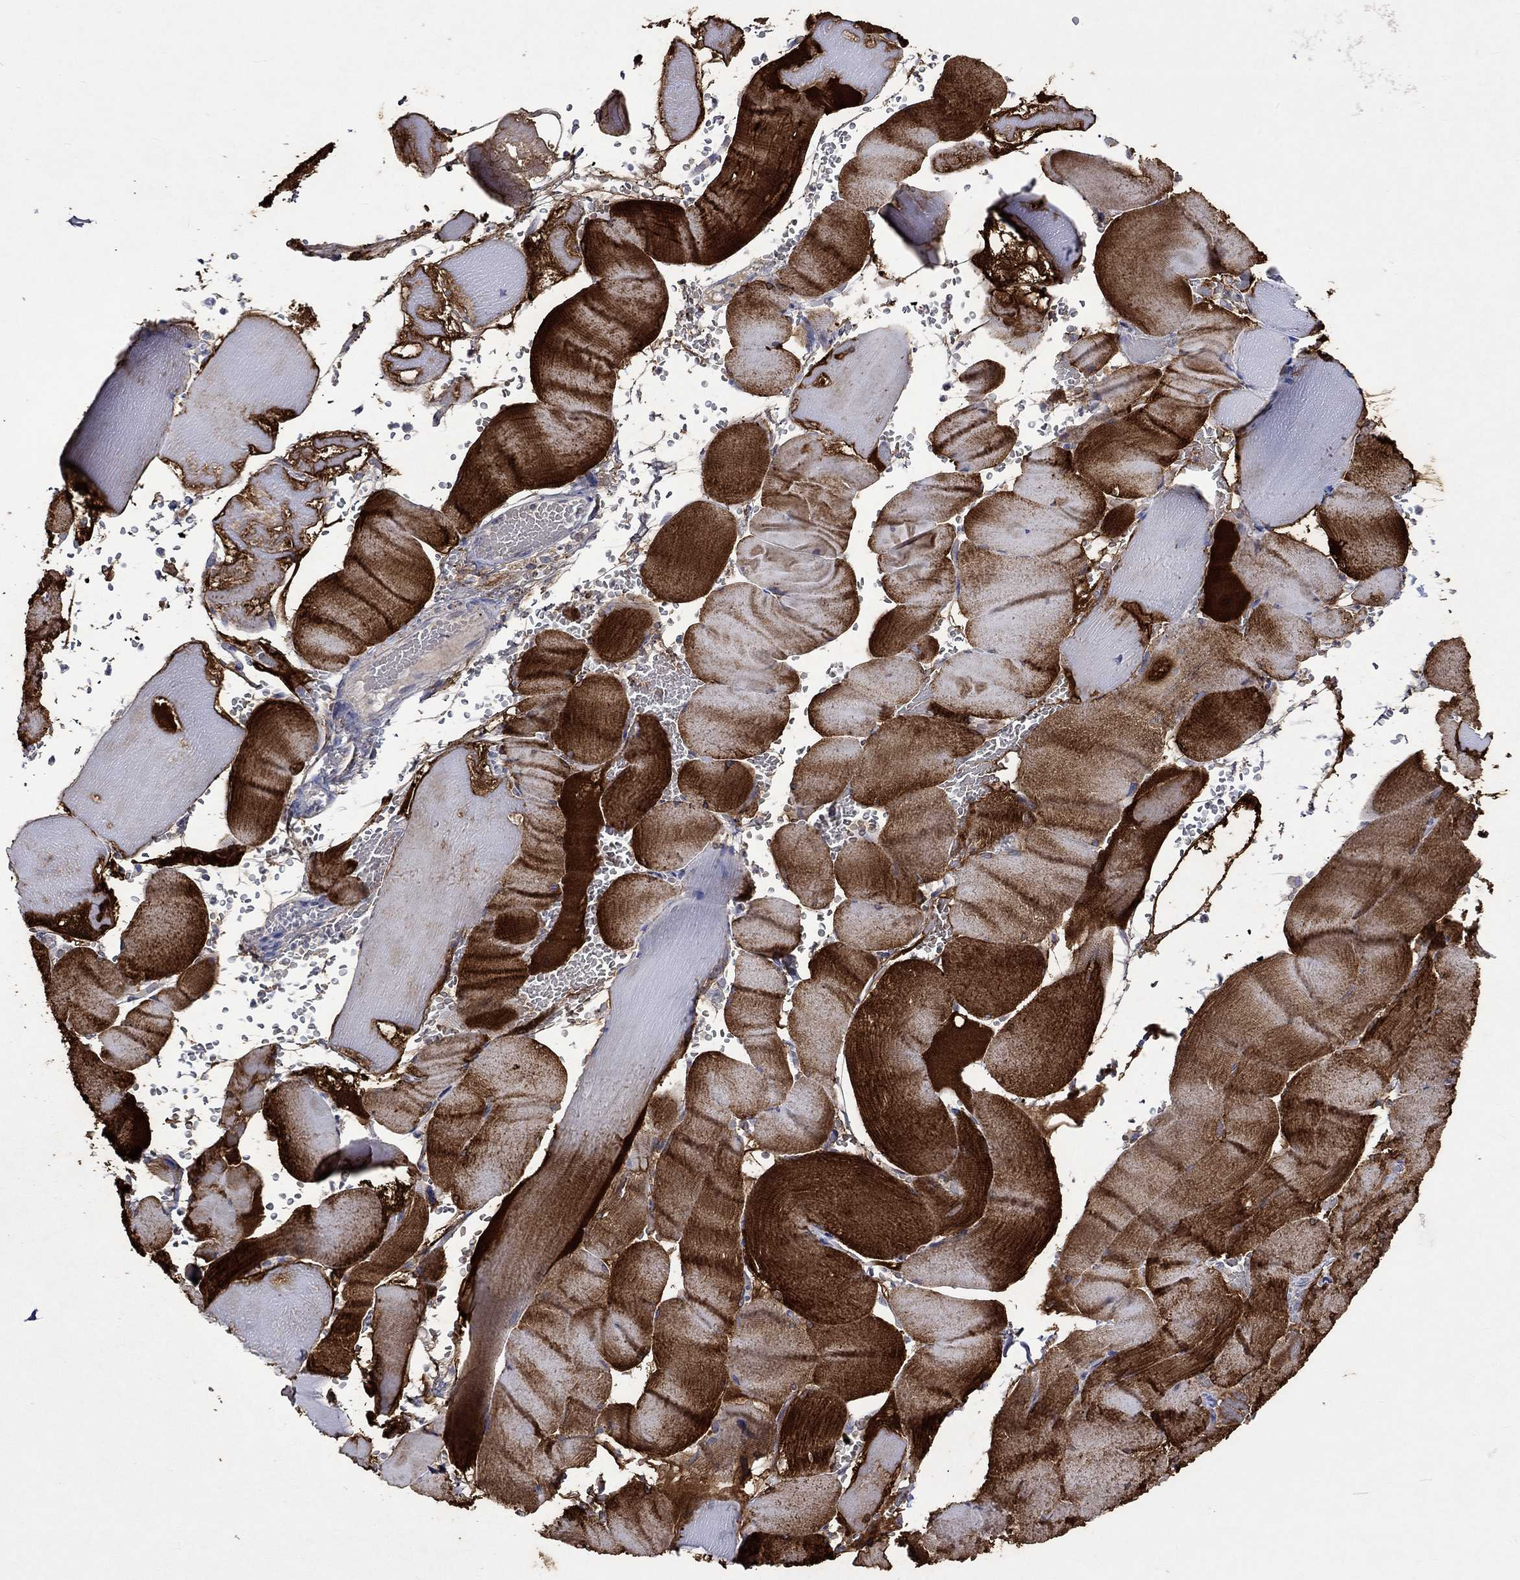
{"staining": {"intensity": "strong", "quantity": "25%-75%", "location": "cytoplasmic/membranous"}, "tissue": "skeletal muscle", "cell_type": "Myocytes", "image_type": "normal", "snomed": [{"axis": "morphology", "description": "Normal tissue, NOS"}, {"axis": "topography", "description": "Skeletal muscle"}], "caption": "The photomicrograph demonstrates staining of benign skeletal muscle, revealing strong cytoplasmic/membranous protein expression (brown color) within myocytes.", "gene": "CRYAB", "patient": {"sex": "male", "age": 56}}